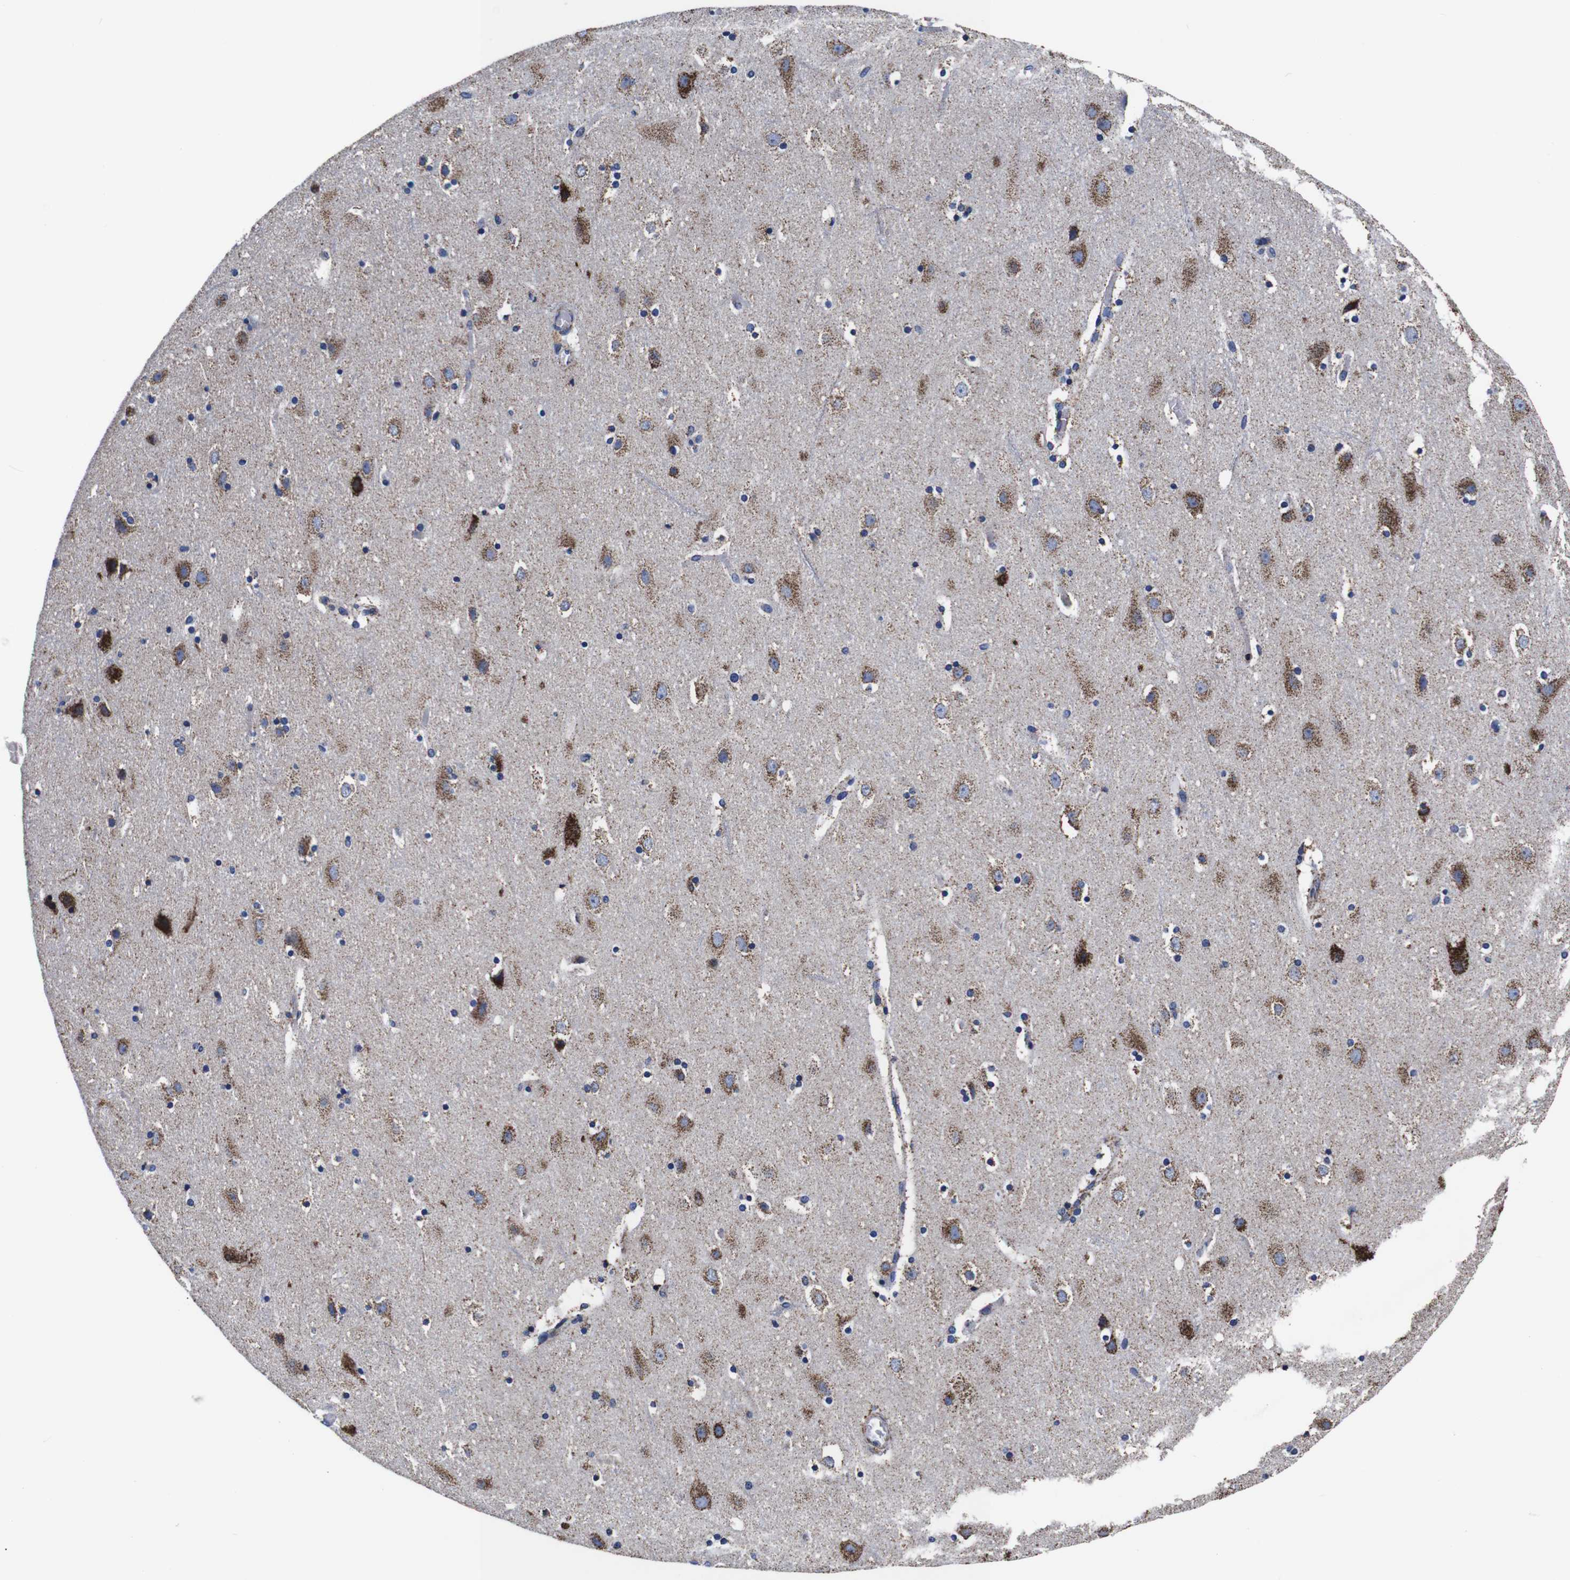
{"staining": {"intensity": "weak", "quantity": "25%-75%", "location": "cytoplasmic/membranous"}, "tissue": "cerebral cortex", "cell_type": "Endothelial cells", "image_type": "normal", "snomed": [{"axis": "morphology", "description": "Normal tissue, NOS"}, {"axis": "topography", "description": "Cerebral cortex"}], "caption": "Brown immunohistochemical staining in normal human cerebral cortex exhibits weak cytoplasmic/membranous expression in approximately 25%-75% of endothelial cells.", "gene": "FKBP9", "patient": {"sex": "male", "age": 45}}